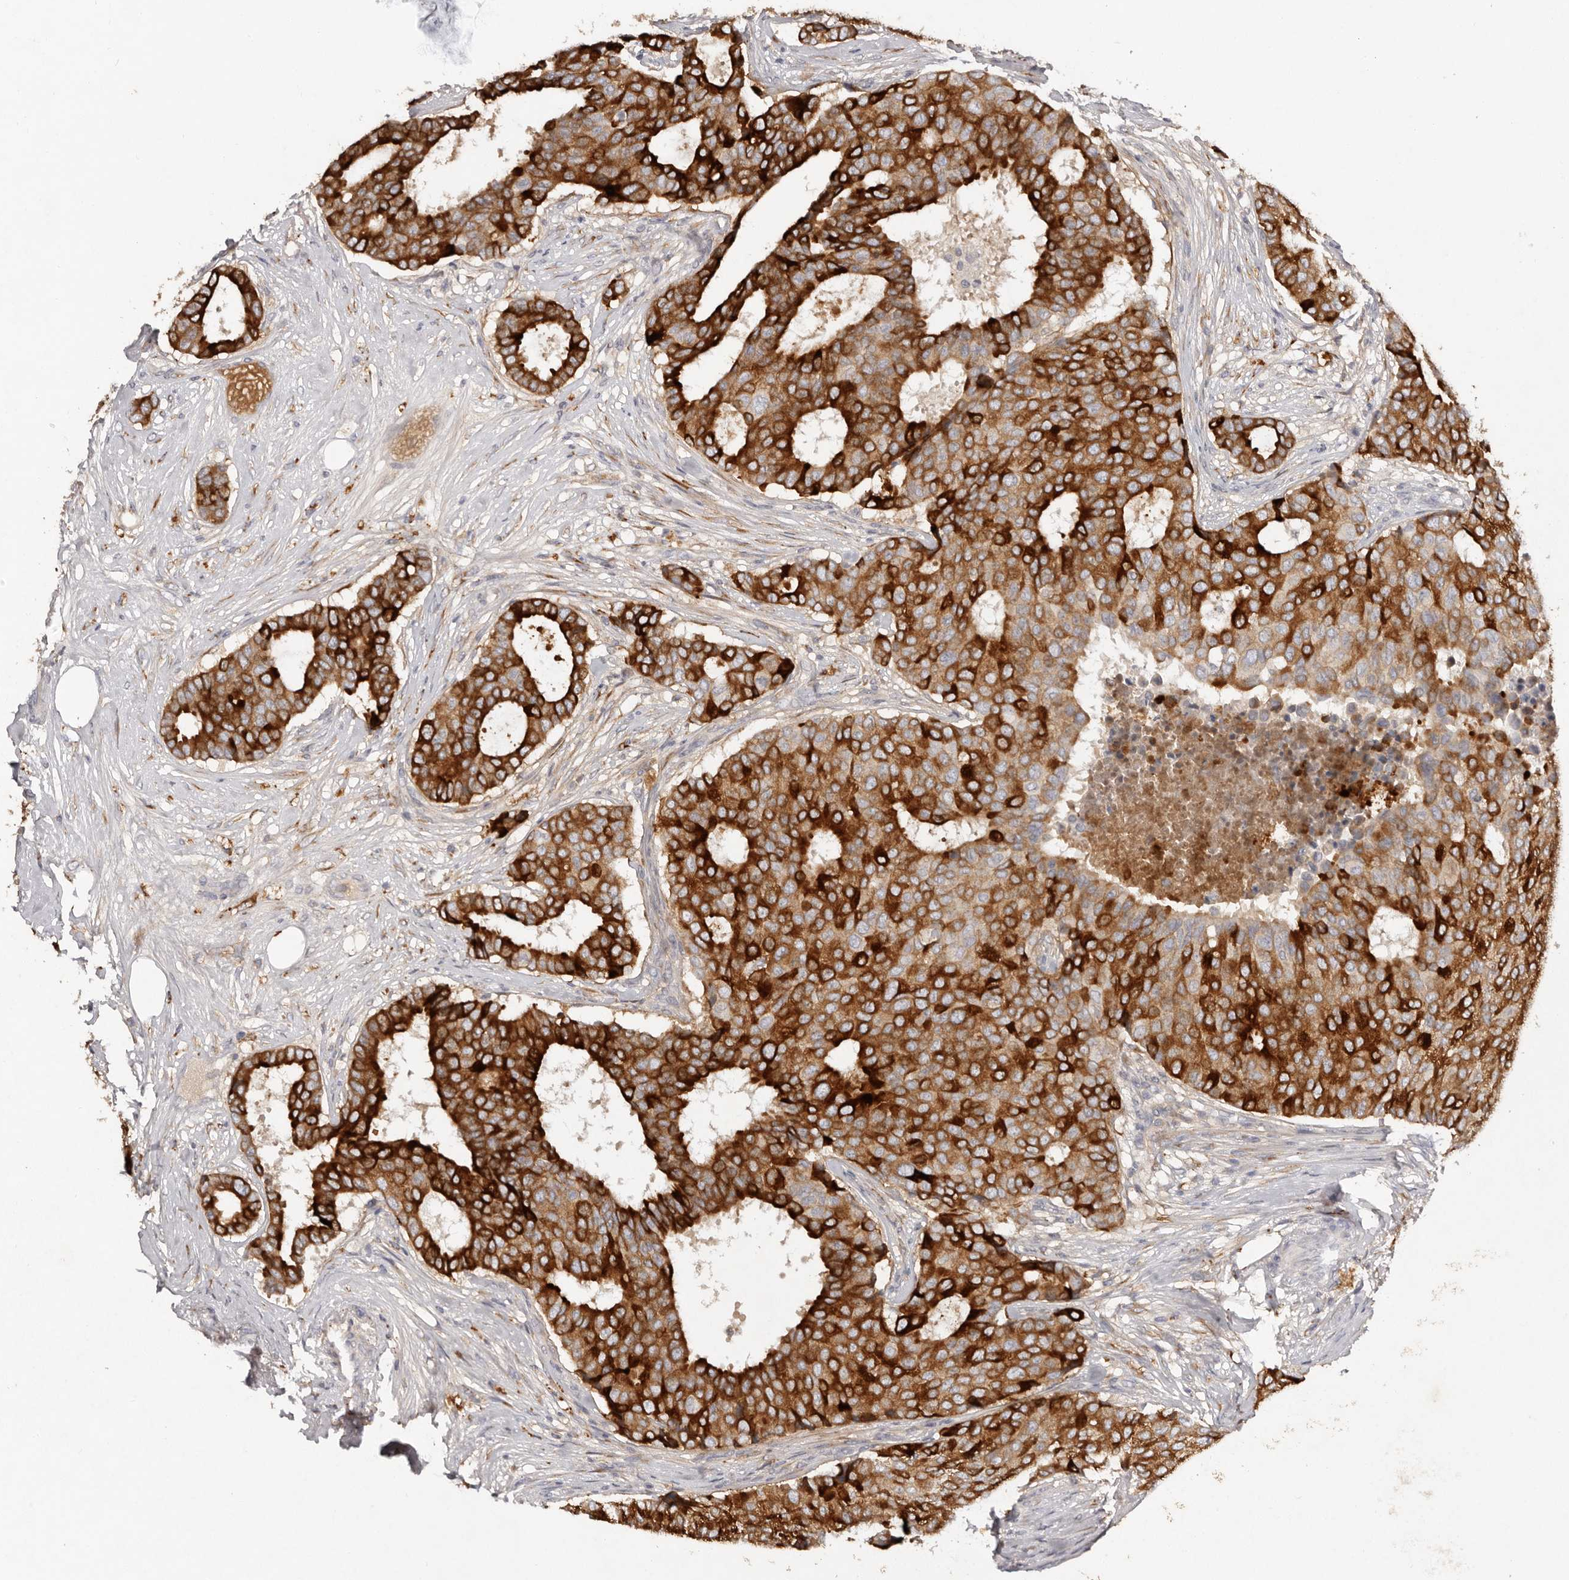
{"staining": {"intensity": "strong", "quantity": ">75%", "location": "cytoplasmic/membranous"}, "tissue": "breast cancer", "cell_type": "Tumor cells", "image_type": "cancer", "snomed": [{"axis": "morphology", "description": "Duct carcinoma"}, {"axis": "topography", "description": "Breast"}], "caption": "A brown stain highlights strong cytoplasmic/membranous staining of a protein in breast cancer (invasive ductal carcinoma) tumor cells.", "gene": "SCUBE2", "patient": {"sex": "female", "age": 75}}